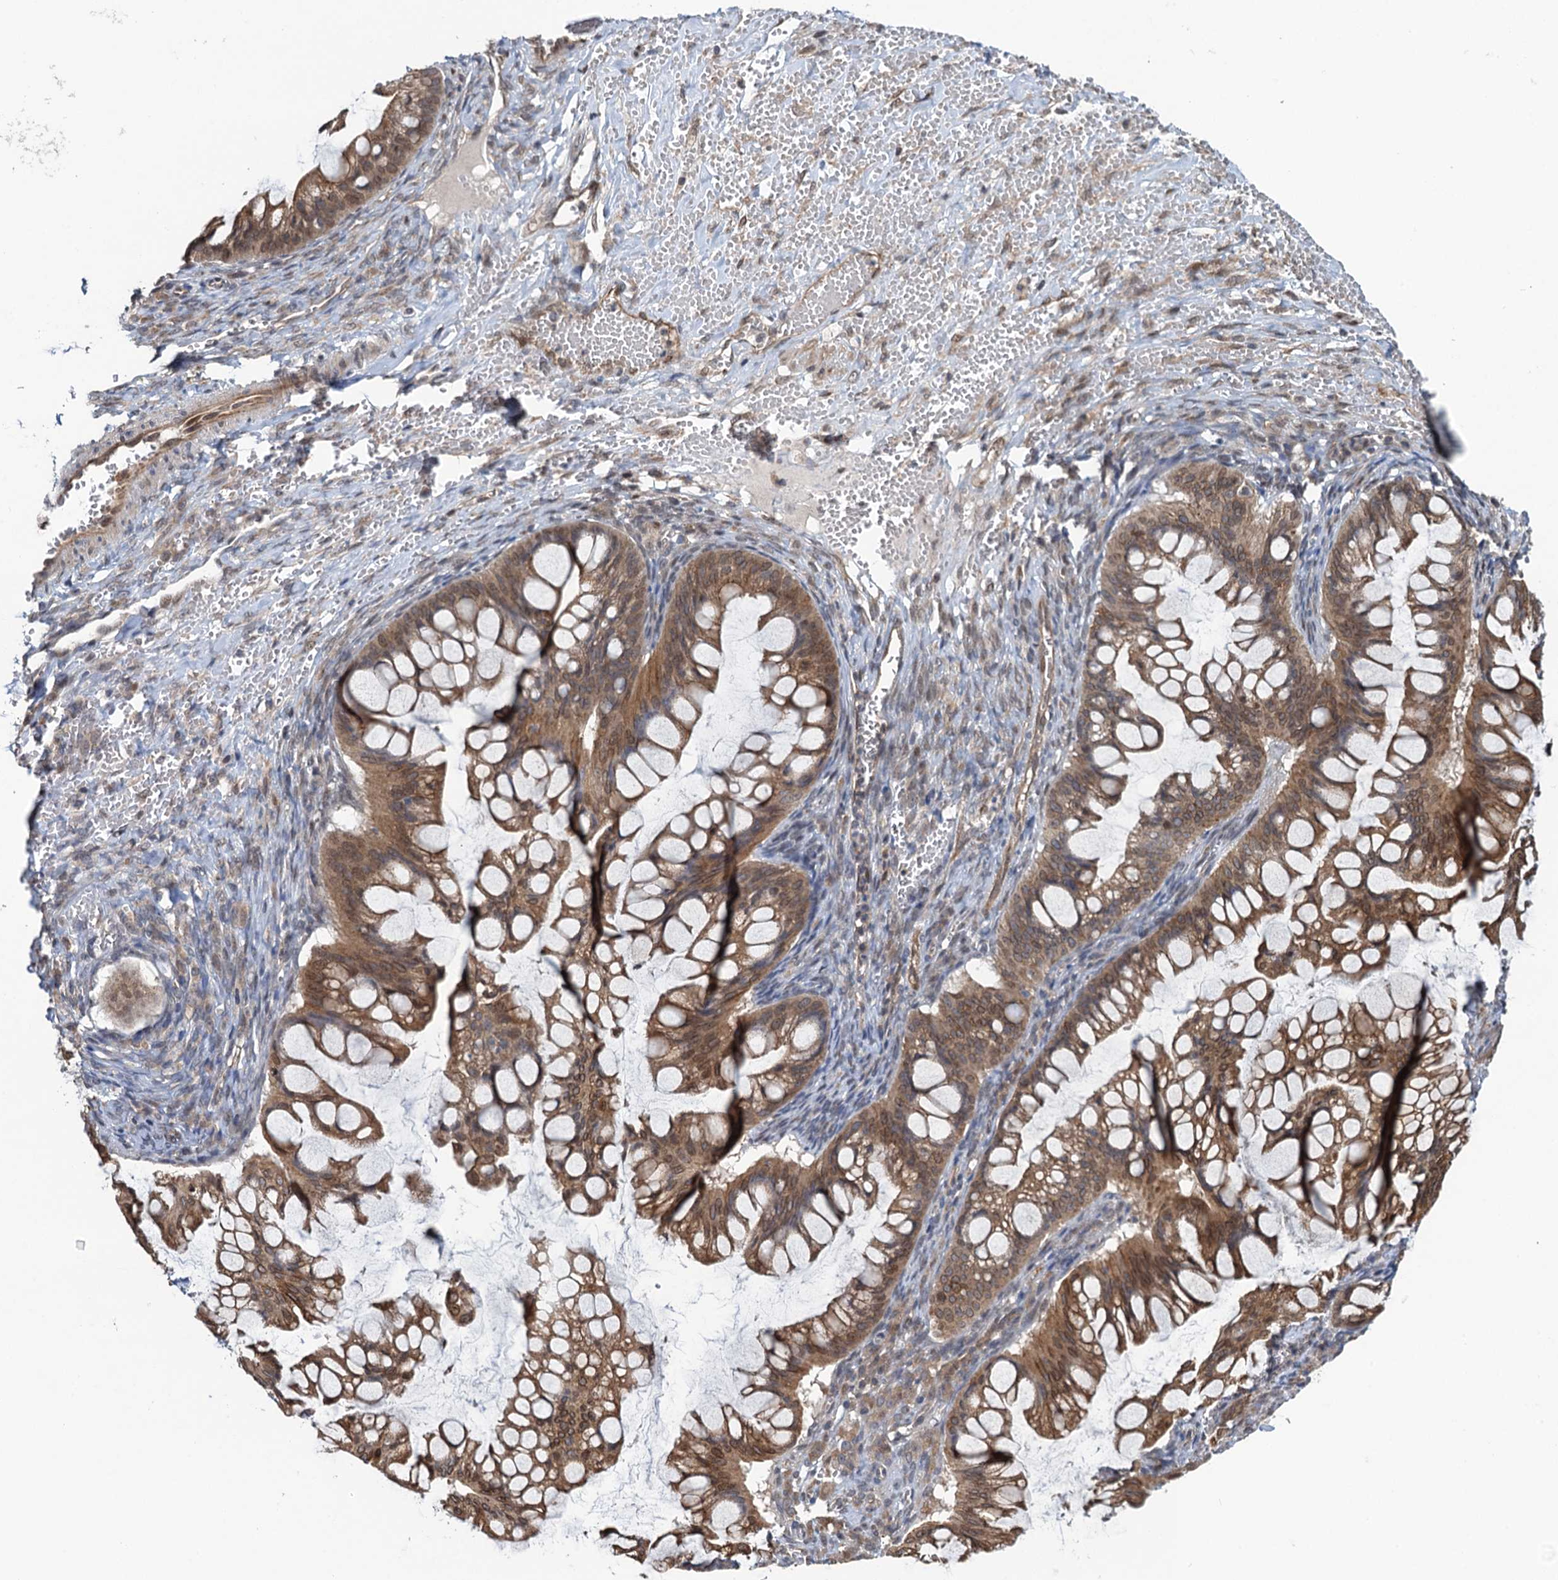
{"staining": {"intensity": "moderate", "quantity": ">75%", "location": "cytoplasmic/membranous,nuclear"}, "tissue": "ovarian cancer", "cell_type": "Tumor cells", "image_type": "cancer", "snomed": [{"axis": "morphology", "description": "Cystadenocarcinoma, mucinous, NOS"}, {"axis": "topography", "description": "Ovary"}], "caption": "Immunohistochemical staining of human mucinous cystadenocarcinoma (ovarian) displays medium levels of moderate cytoplasmic/membranous and nuclear staining in approximately >75% of tumor cells.", "gene": "EVX2", "patient": {"sex": "female", "age": 73}}